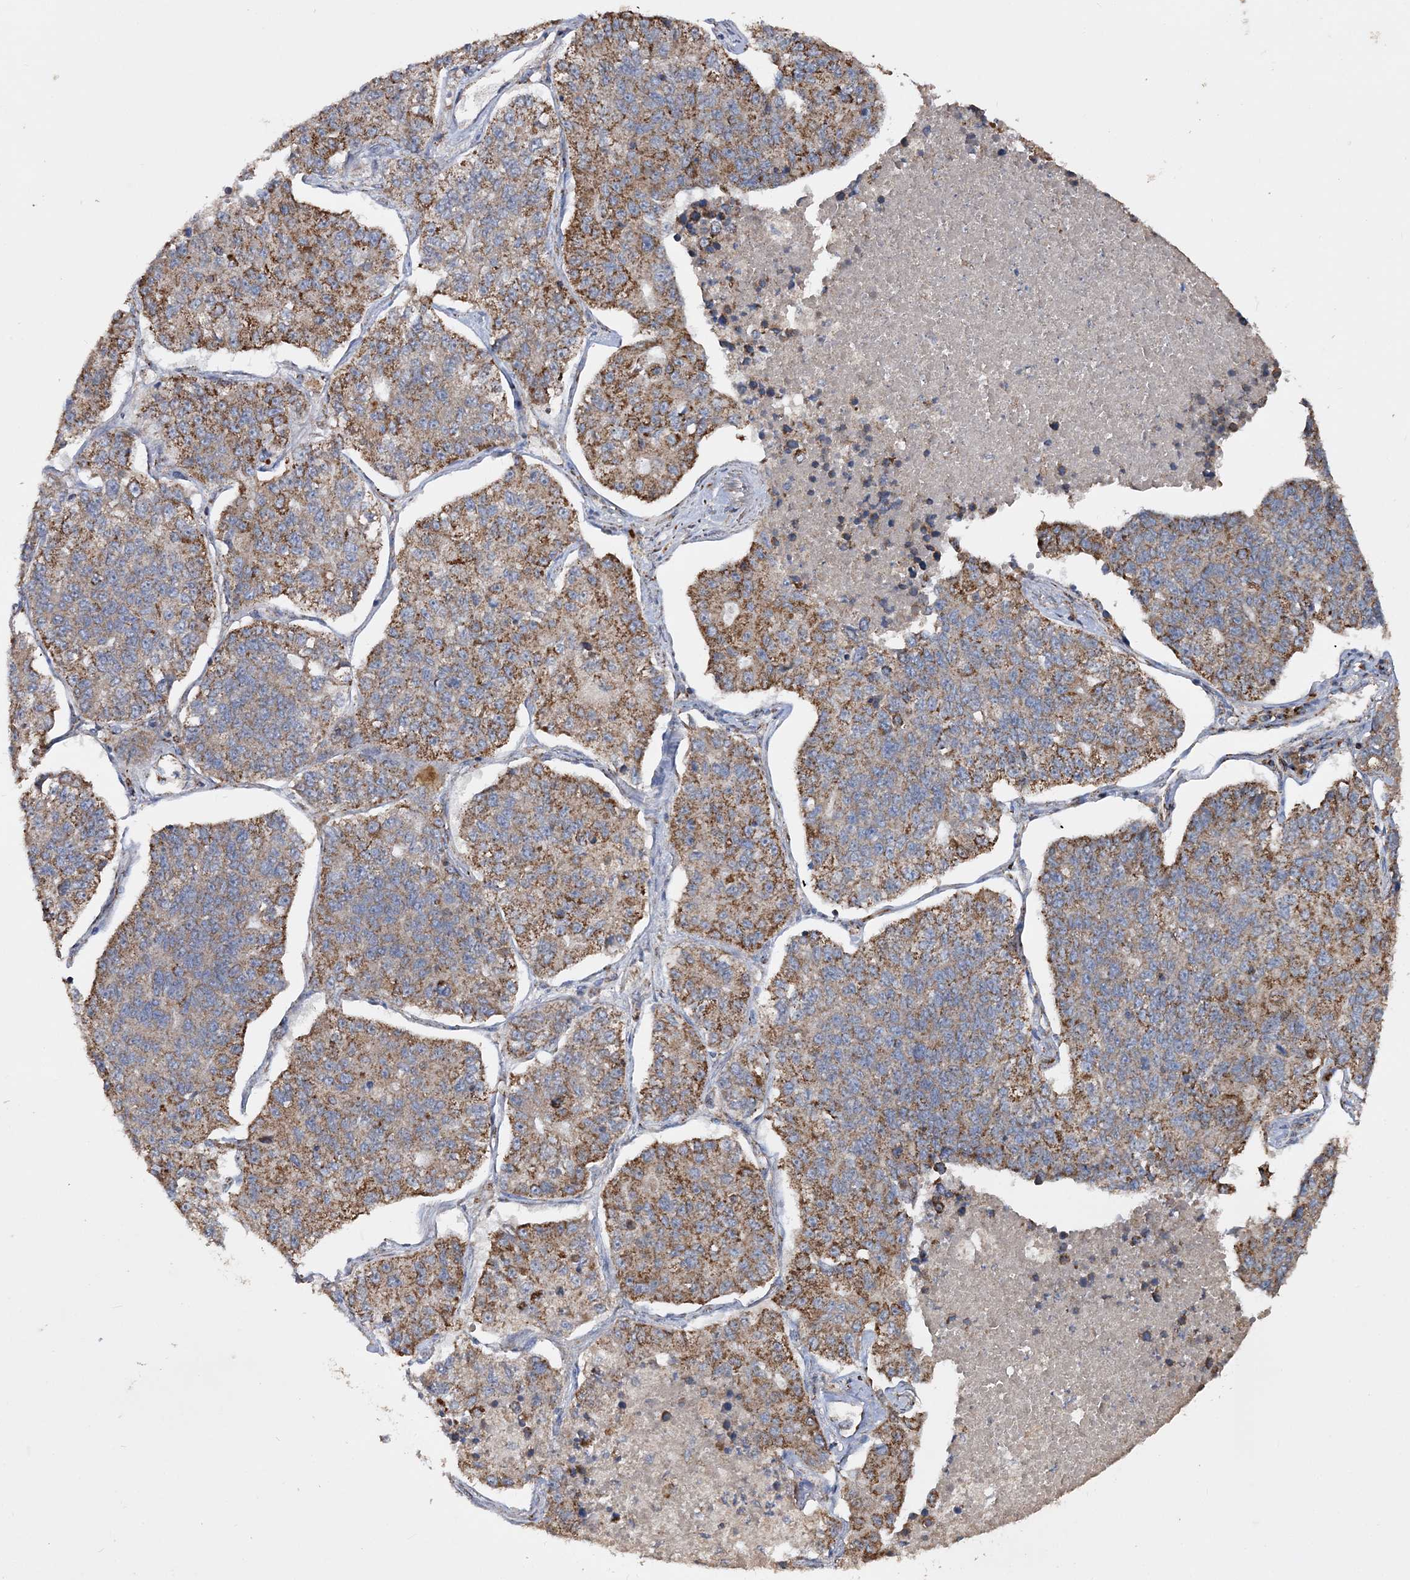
{"staining": {"intensity": "moderate", "quantity": "25%-75%", "location": "cytoplasmic/membranous"}, "tissue": "lung cancer", "cell_type": "Tumor cells", "image_type": "cancer", "snomed": [{"axis": "morphology", "description": "Adenocarcinoma, NOS"}, {"axis": "topography", "description": "Lung"}], "caption": "Lung cancer (adenocarcinoma) was stained to show a protein in brown. There is medium levels of moderate cytoplasmic/membranous expression in approximately 25%-75% of tumor cells. Nuclei are stained in blue.", "gene": "POC5", "patient": {"sex": "male", "age": 49}}